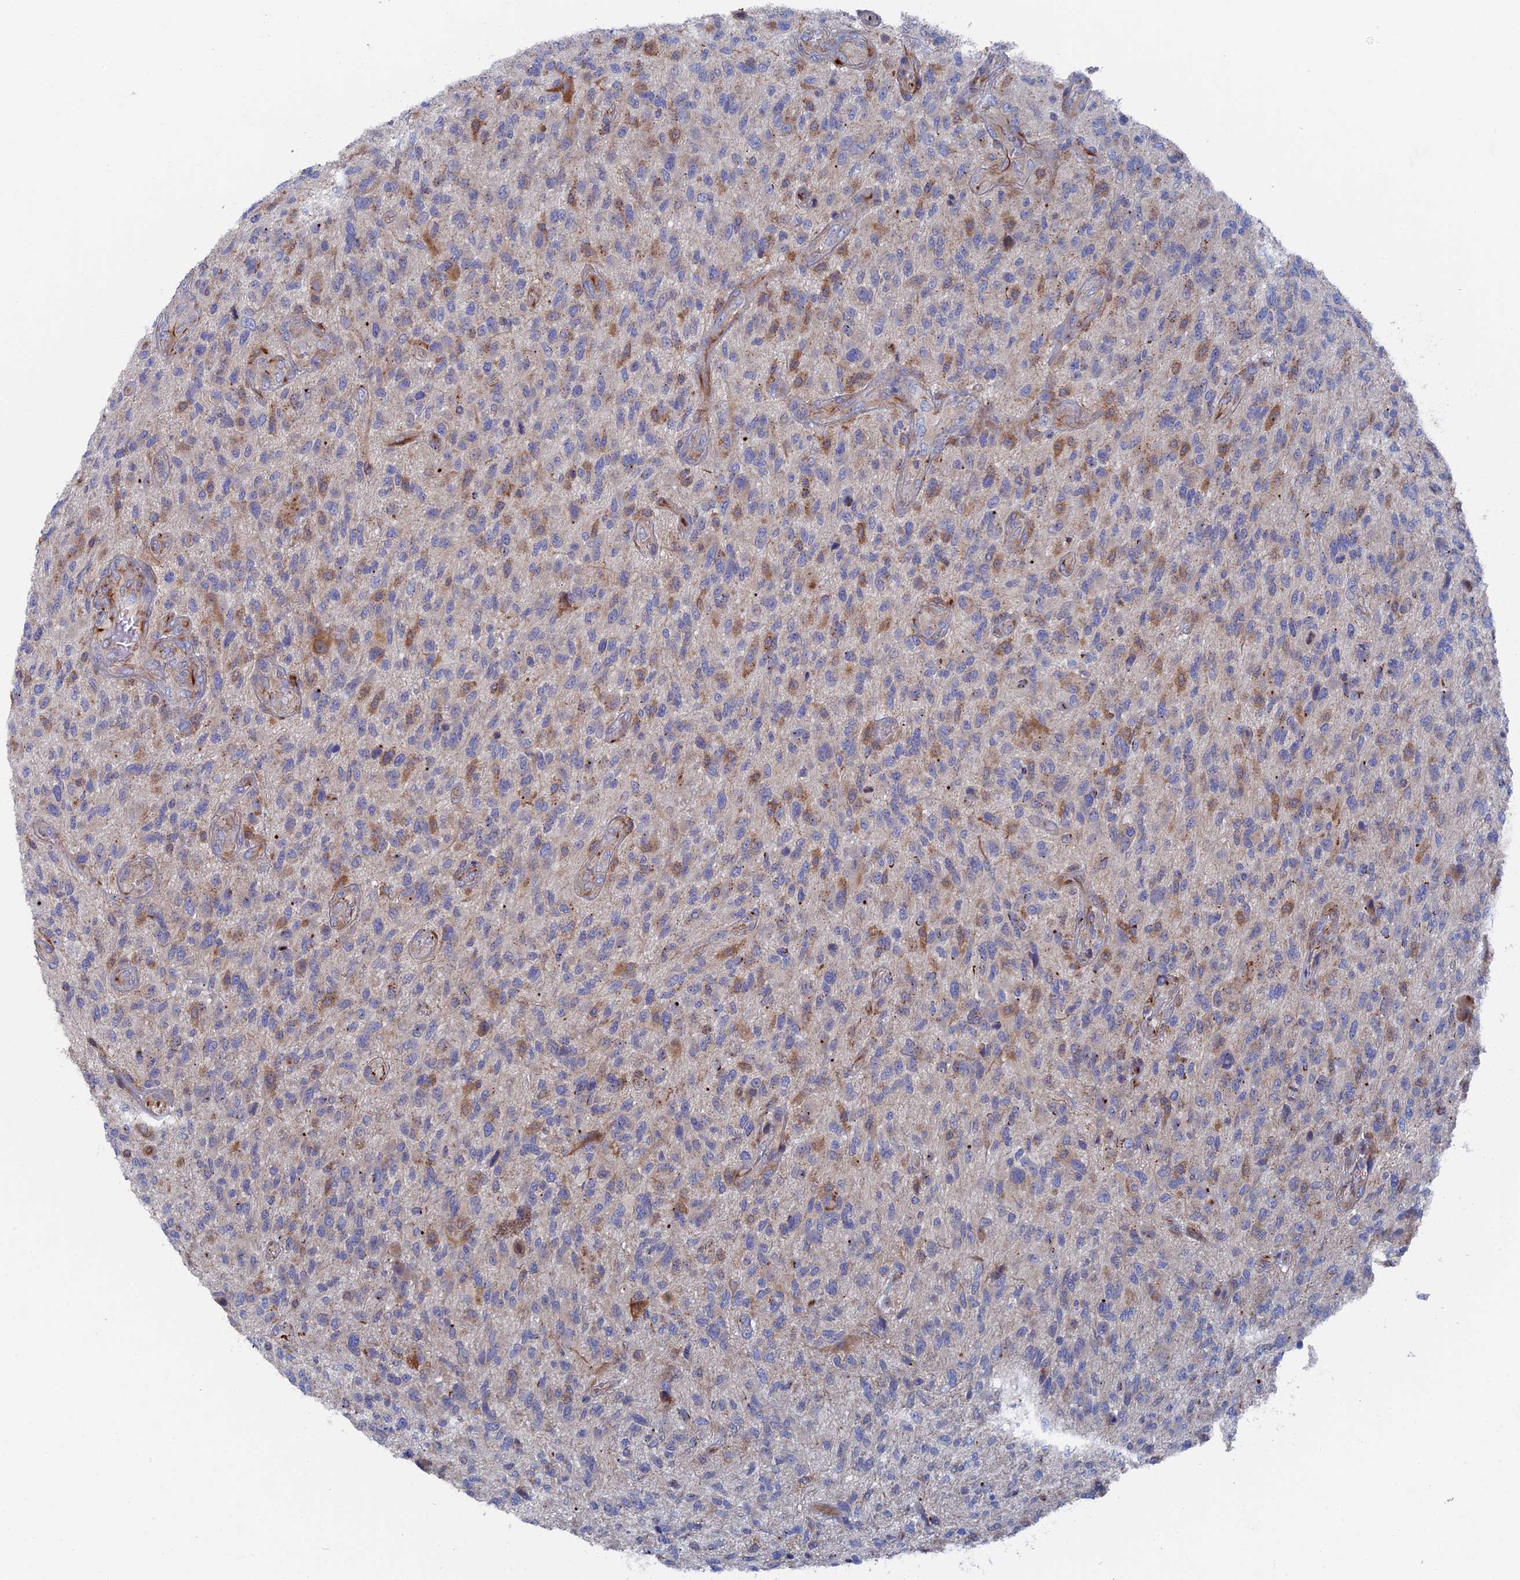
{"staining": {"intensity": "negative", "quantity": "none", "location": "none"}, "tissue": "glioma", "cell_type": "Tumor cells", "image_type": "cancer", "snomed": [{"axis": "morphology", "description": "Glioma, malignant, High grade"}, {"axis": "topography", "description": "Brain"}], "caption": "Tumor cells are negative for protein expression in human malignant high-grade glioma. (Brightfield microscopy of DAB immunohistochemistry at high magnification).", "gene": "SMG9", "patient": {"sex": "male", "age": 47}}